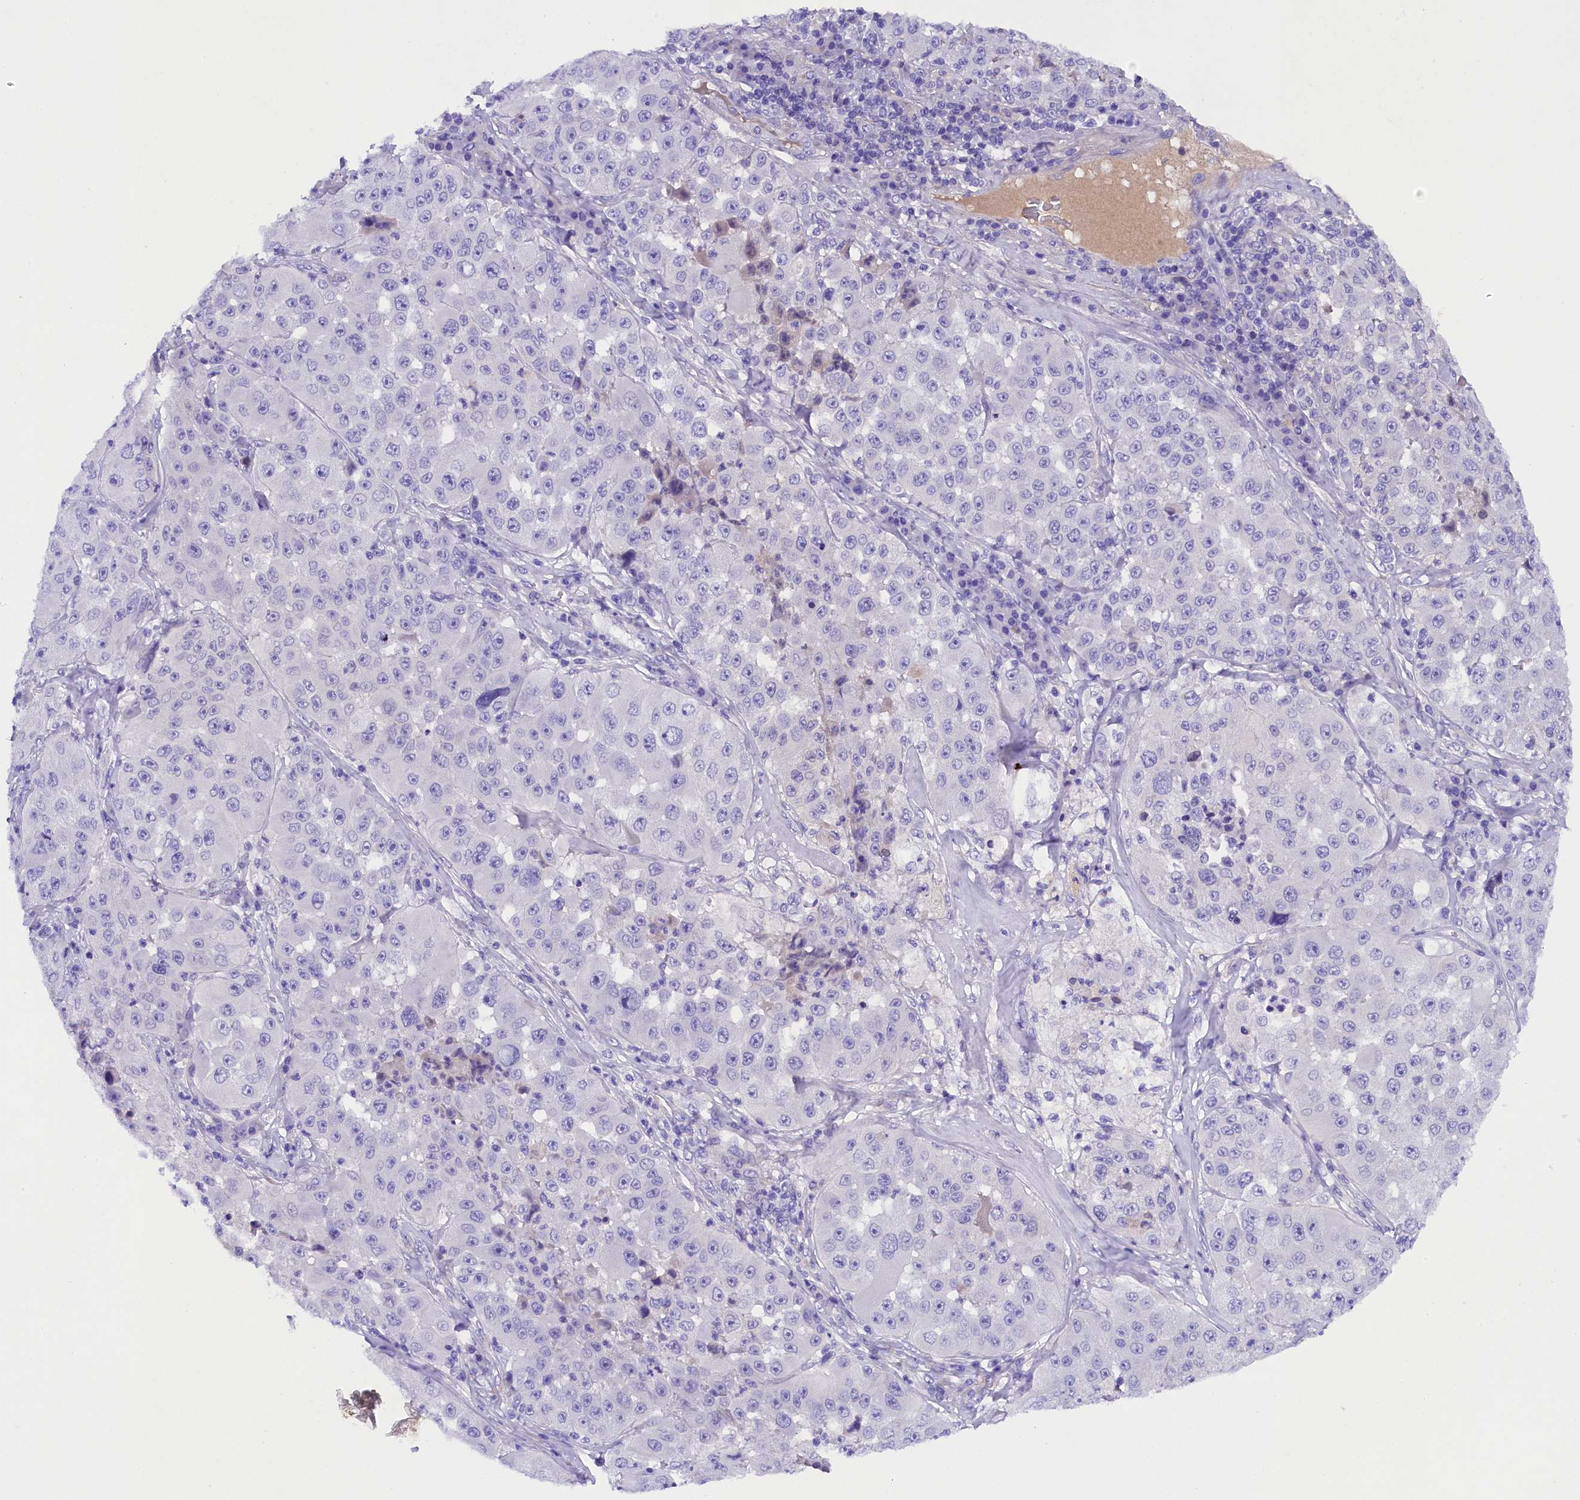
{"staining": {"intensity": "negative", "quantity": "none", "location": "none"}, "tissue": "melanoma", "cell_type": "Tumor cells", "image_type": "cancer", "snomed": [{"axis": "morphology", "description": "Malignant melanoma, Metastatic site"}, {"axis": "topography", "description": "Lymph node"}], "caption": "Immunohistochemical staining of malignant melanoma (metastatic site) shows no significant staining in tumor cells. (Brightfield microscopy of DAB (3,3'-diaminobenzidine) IHC at high magnification).", "gene": "SOD3", "patient": {"sex": "male", "age": 62}}